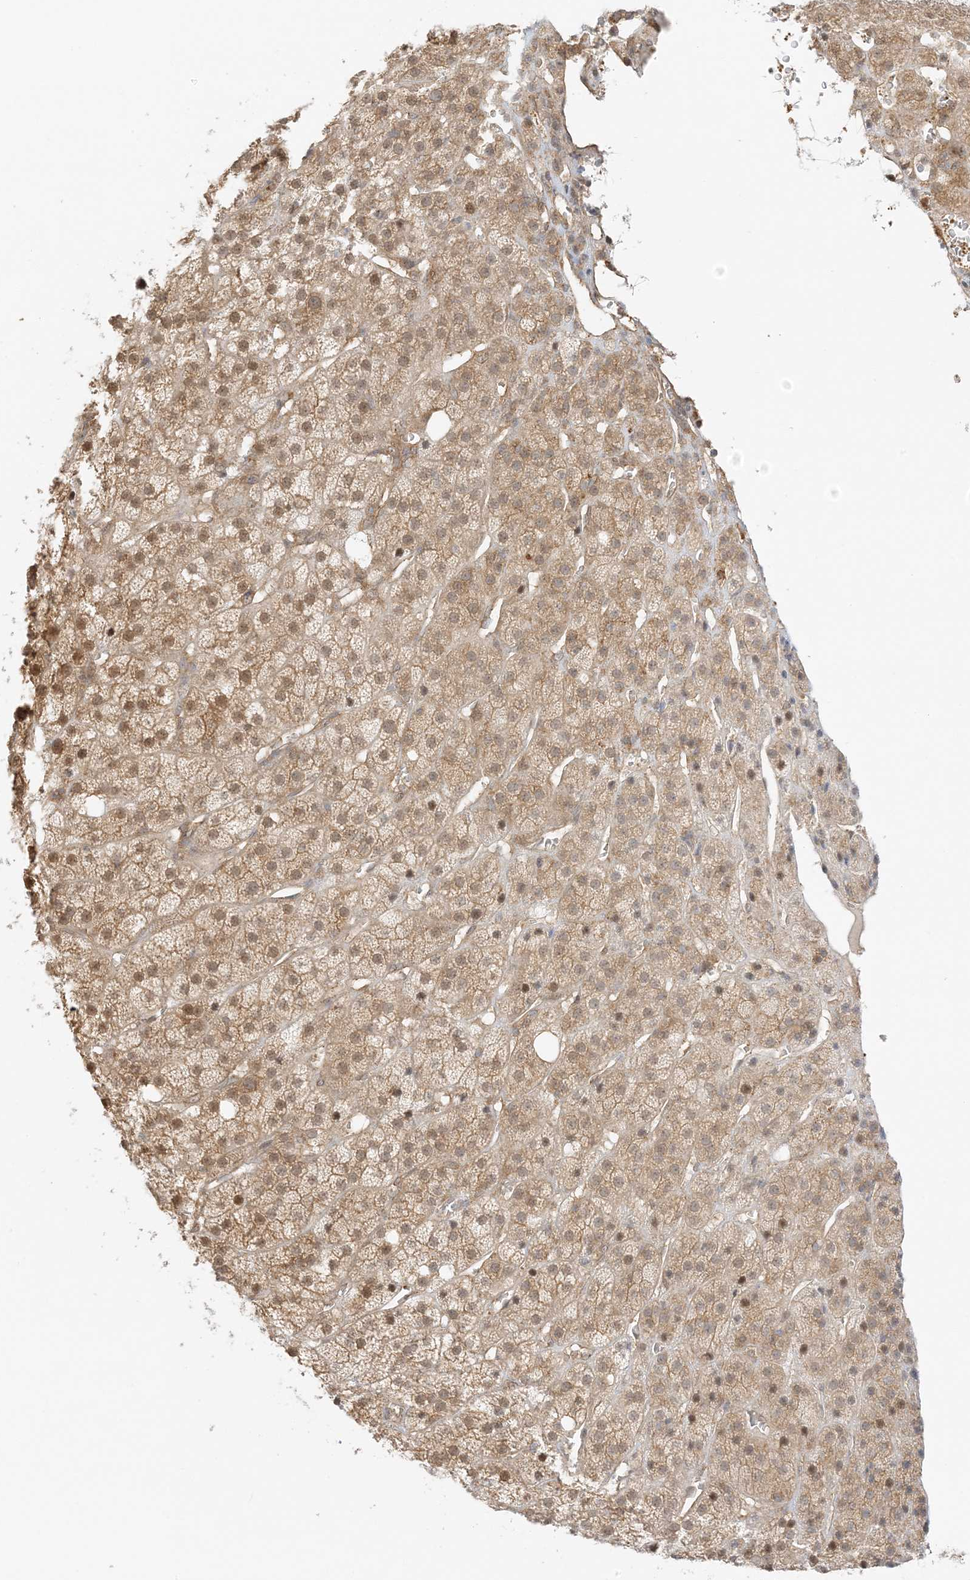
{"staining": {"intensity": "moderate", "quantity": ">75%", "location": "cytoplasmic/membranous,nuclear"}, "tissue": "adrenal gland", "cell_type": "Glandular cells", "image_type": "normal", "snomed": [{"axis": "morphology", "description": "Normal tissue, NOS"}, {"axis": "topography", "description": "Adrenal gland"}], "caption": "This image demonstrates unremarkable adrenal gland stained with IHC to label a protein in brown. The cytoplasmic/membranous,nuclear of glandular cells show moderate positivity for the protein. Nuclei are counter-stained blue.", "gene": "UBAP2L", "patient": {"sex": "female", "age": 57}}